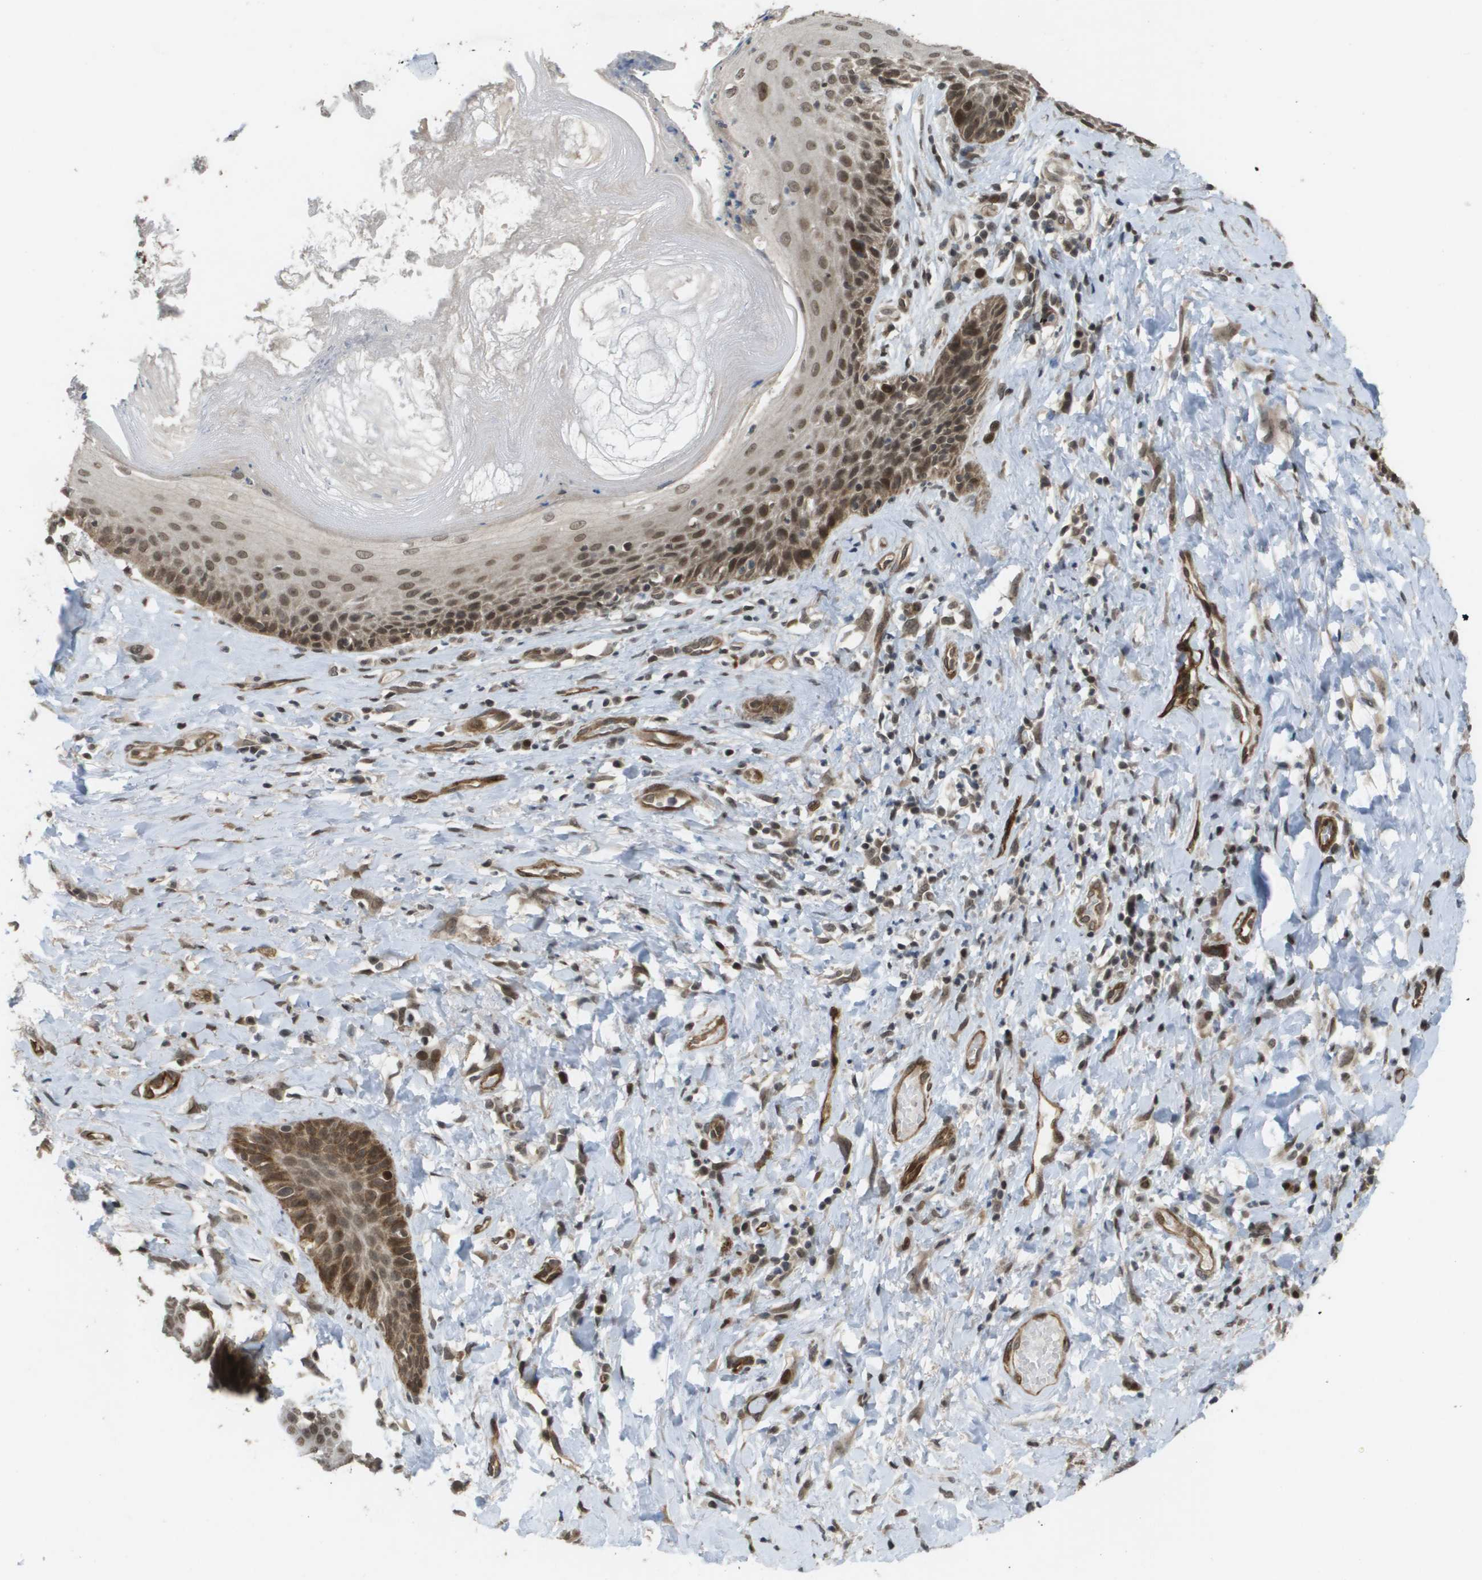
{"staining": {"intensity": "moderate", "quantity": ">75%", "location": "cytoplasmic/membranous,nuclear"}, "tissue": "skin", "cell_type": "Epidermal cells", "image_type": "normal", "snomed": [{"axis": "morphology", "description": "Normal tissue, NOS"}, {"axis": "topography", "description": "Anal"}], "caption": "Normal skin demonstrates moderate cytoplasmic/membranous,nuclear staining in approximately >75% of epidermal cells Nuclei are stained in blue..", "gene": "KAT5", "patient": {"sex": "male", "age": 69}}